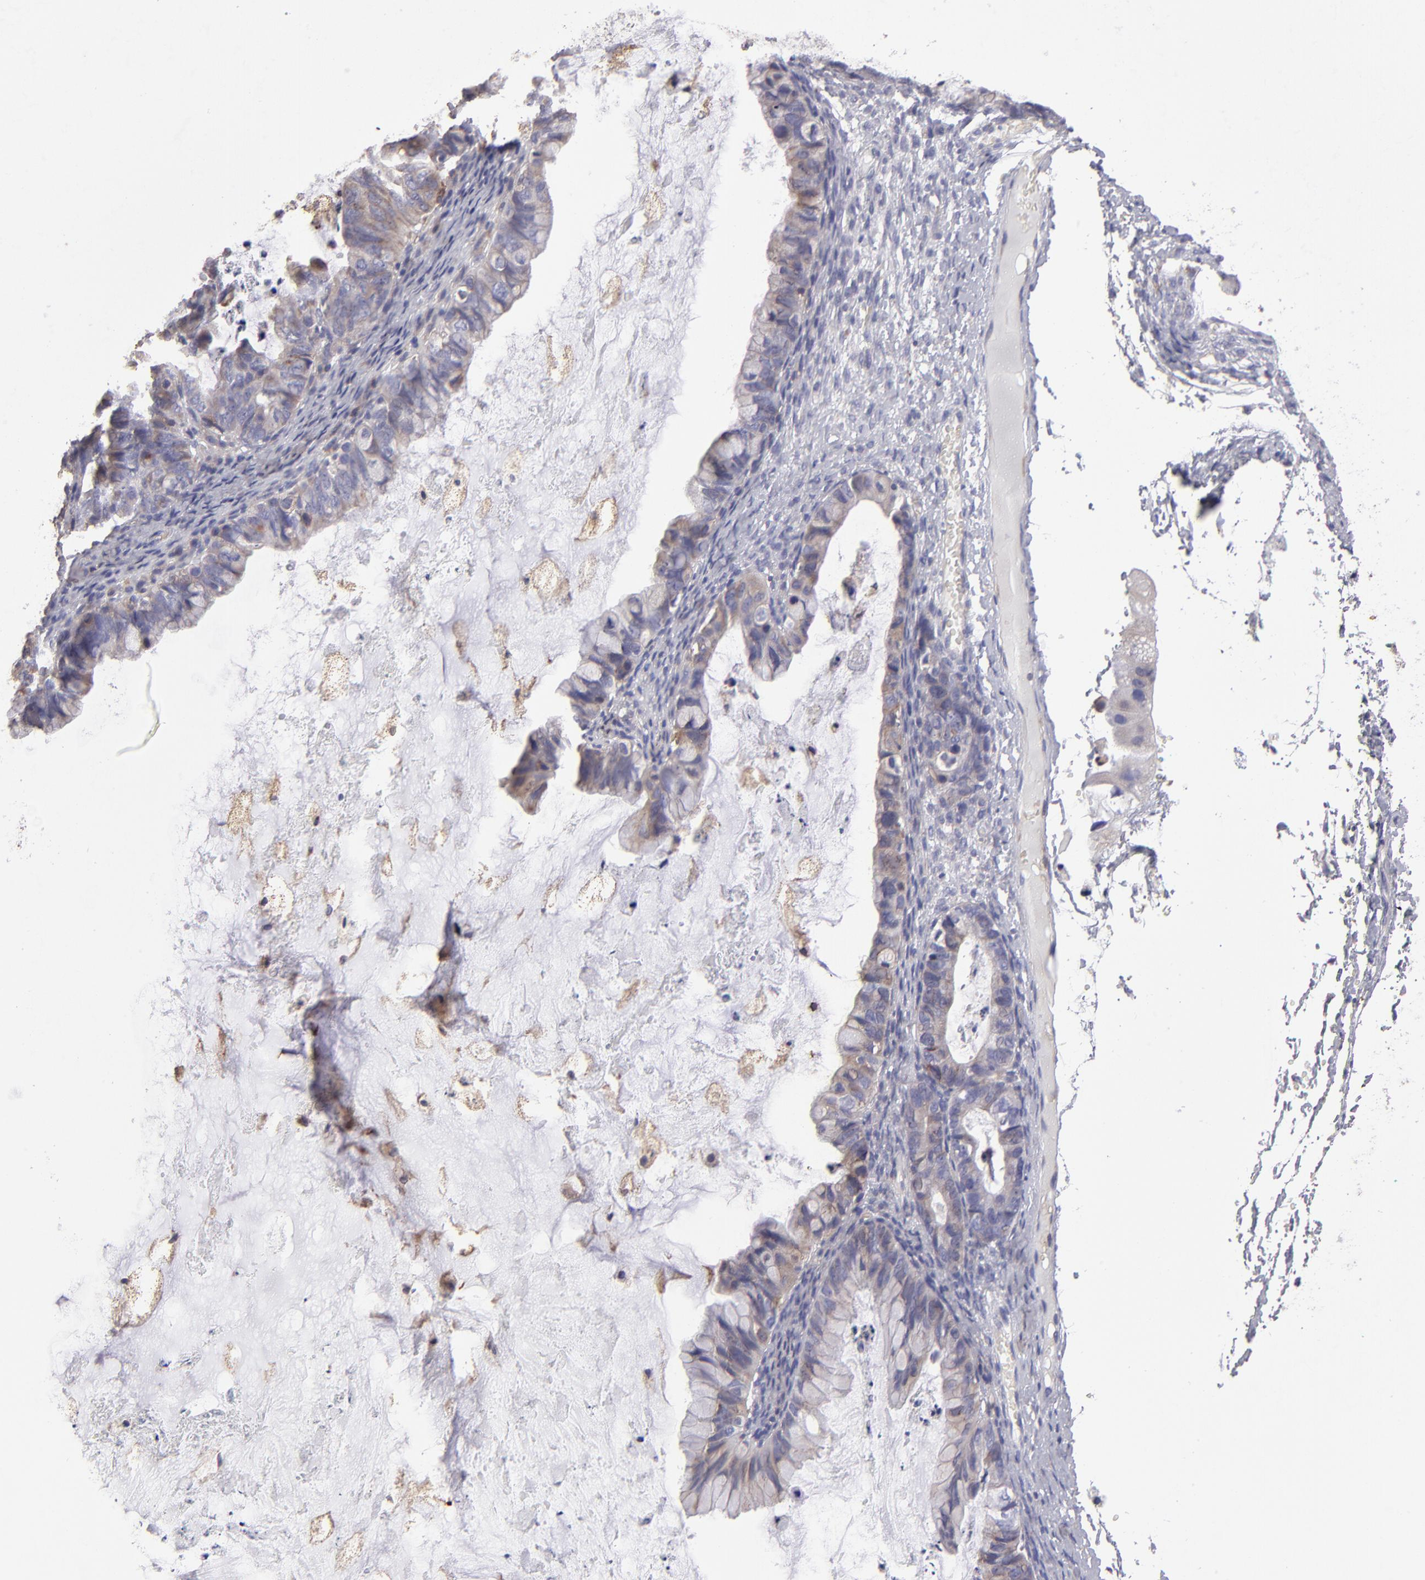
{"staining": {"intensity": "weak", "quantity": ">75%", "location": "cytoplasmic/membranous"}, "tissue": "ovarian cancer", "cell_type": "Tumor cells", "image_type": "cancer", "snomed": [{"axis": "morphology", "description": "Cystadenocarcinoma, mucinous, NOS"}, {"axis": "topography", "description": "Ovary"}], "caption": "Protein staining shows weak cytoplasmic/membranous positivity in about >75% of tumor cells in ovarian cancer (mucinous cystadenocarcinoma).", "gene": "CALR", "patient": {"sex": "female", "age": 36}}